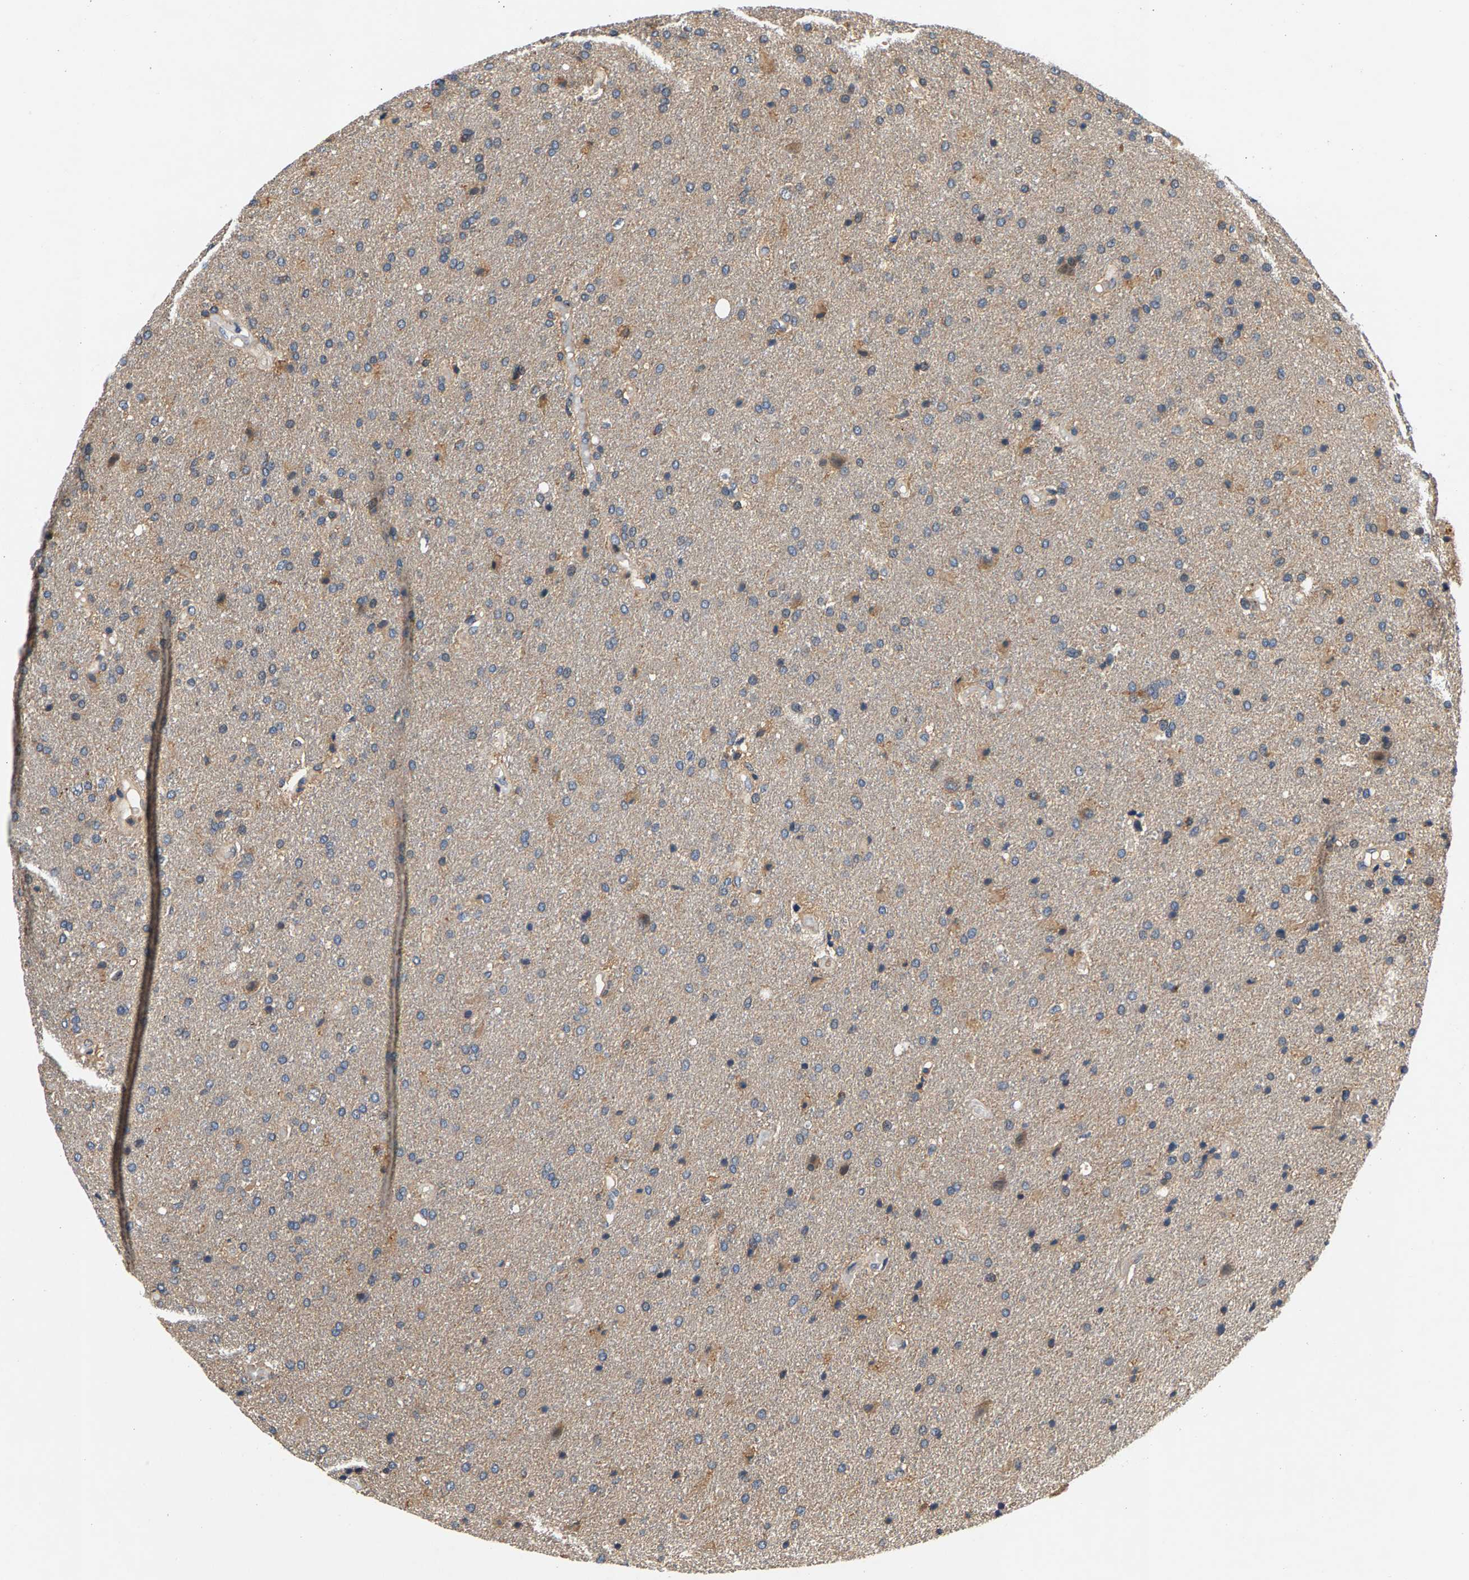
{"staining": {"intensity": "weak", "quantity": "<25%", "location": "cytoplasmic/membranous"}, "tissue": "glioma", "cell_type": "Tumor cells", "image_type": "cancer", "snomed": [{"axis": "morphology", "description": "Glioma, malignant, High grade"}, {"axis": "topography", "description": "Brain"}], "caption": "An image of high-grade glioma (malignant) stained for a protein reveals no brown staining in tumor cells. (Brightfield microscopy of DAB IHC at high magnification).", "gene": "FAM78A", "patient": {"sex": "male", "age": 72}}